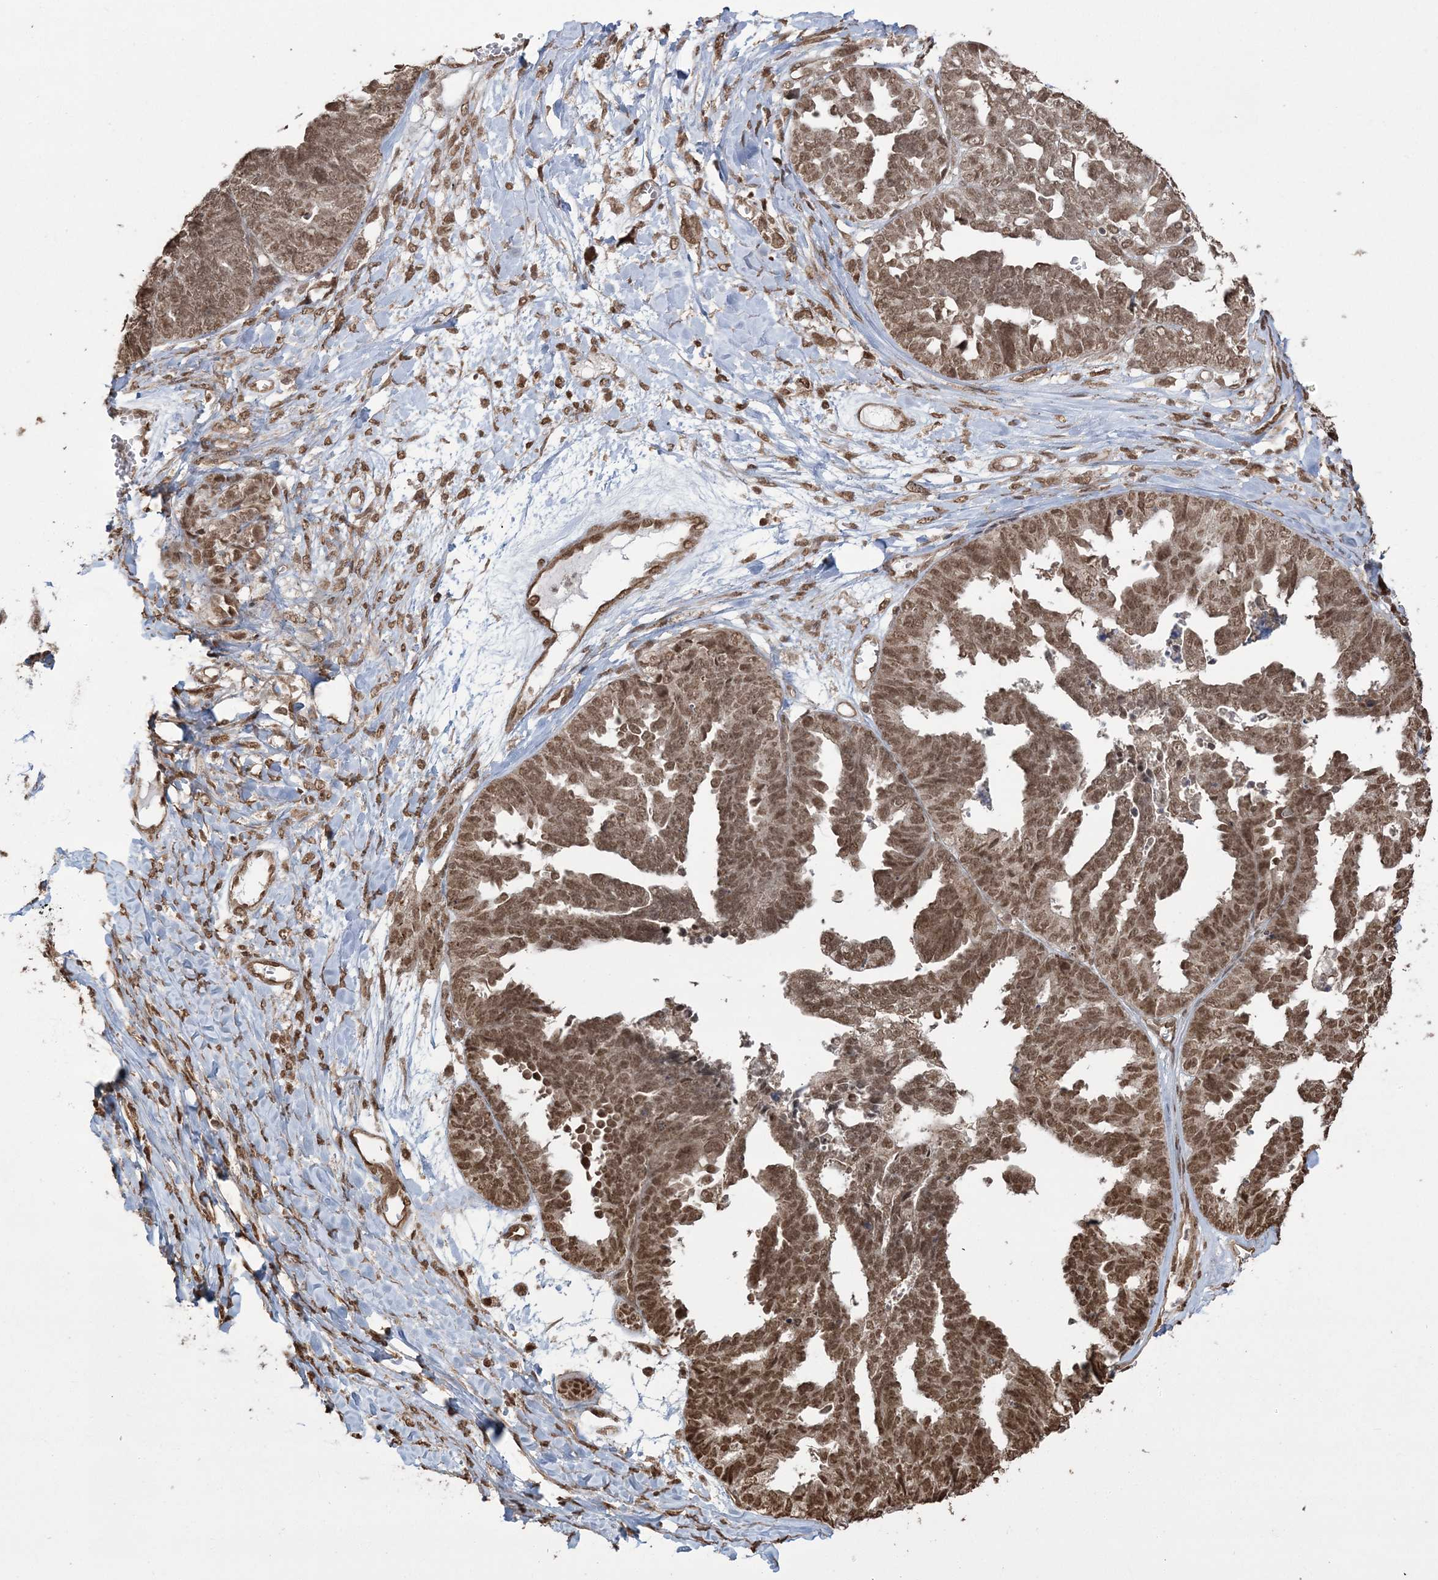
{"staining": {"intensity": "strong", "quantity": ">75%", "location": "cytoplasmic/membranous,nuclear"}, "tissue": "ovarian cancer", "cell_type": "Tumor cells", "image_type": "cancer", "snomed": [{"axis": "morphology", "description": "Cystadenocarcinoma, serous, NOS"}, {"axis": "topography", "description": "Ovary"}], "caption": "The histopathology image shows immunohistochemical staining of serous cystadenocarcinoma (ovarian). There is strong cytoplasmic/membranous and nuclear positivity is appreciated in about >75% of tumor cells. (Stains: DAB in brown, nuclei in blue, Microscopy: brightfield microscopy at high magnification).", "gene": "ZNF839", "patient": {"sex": "female", "age": 79}}